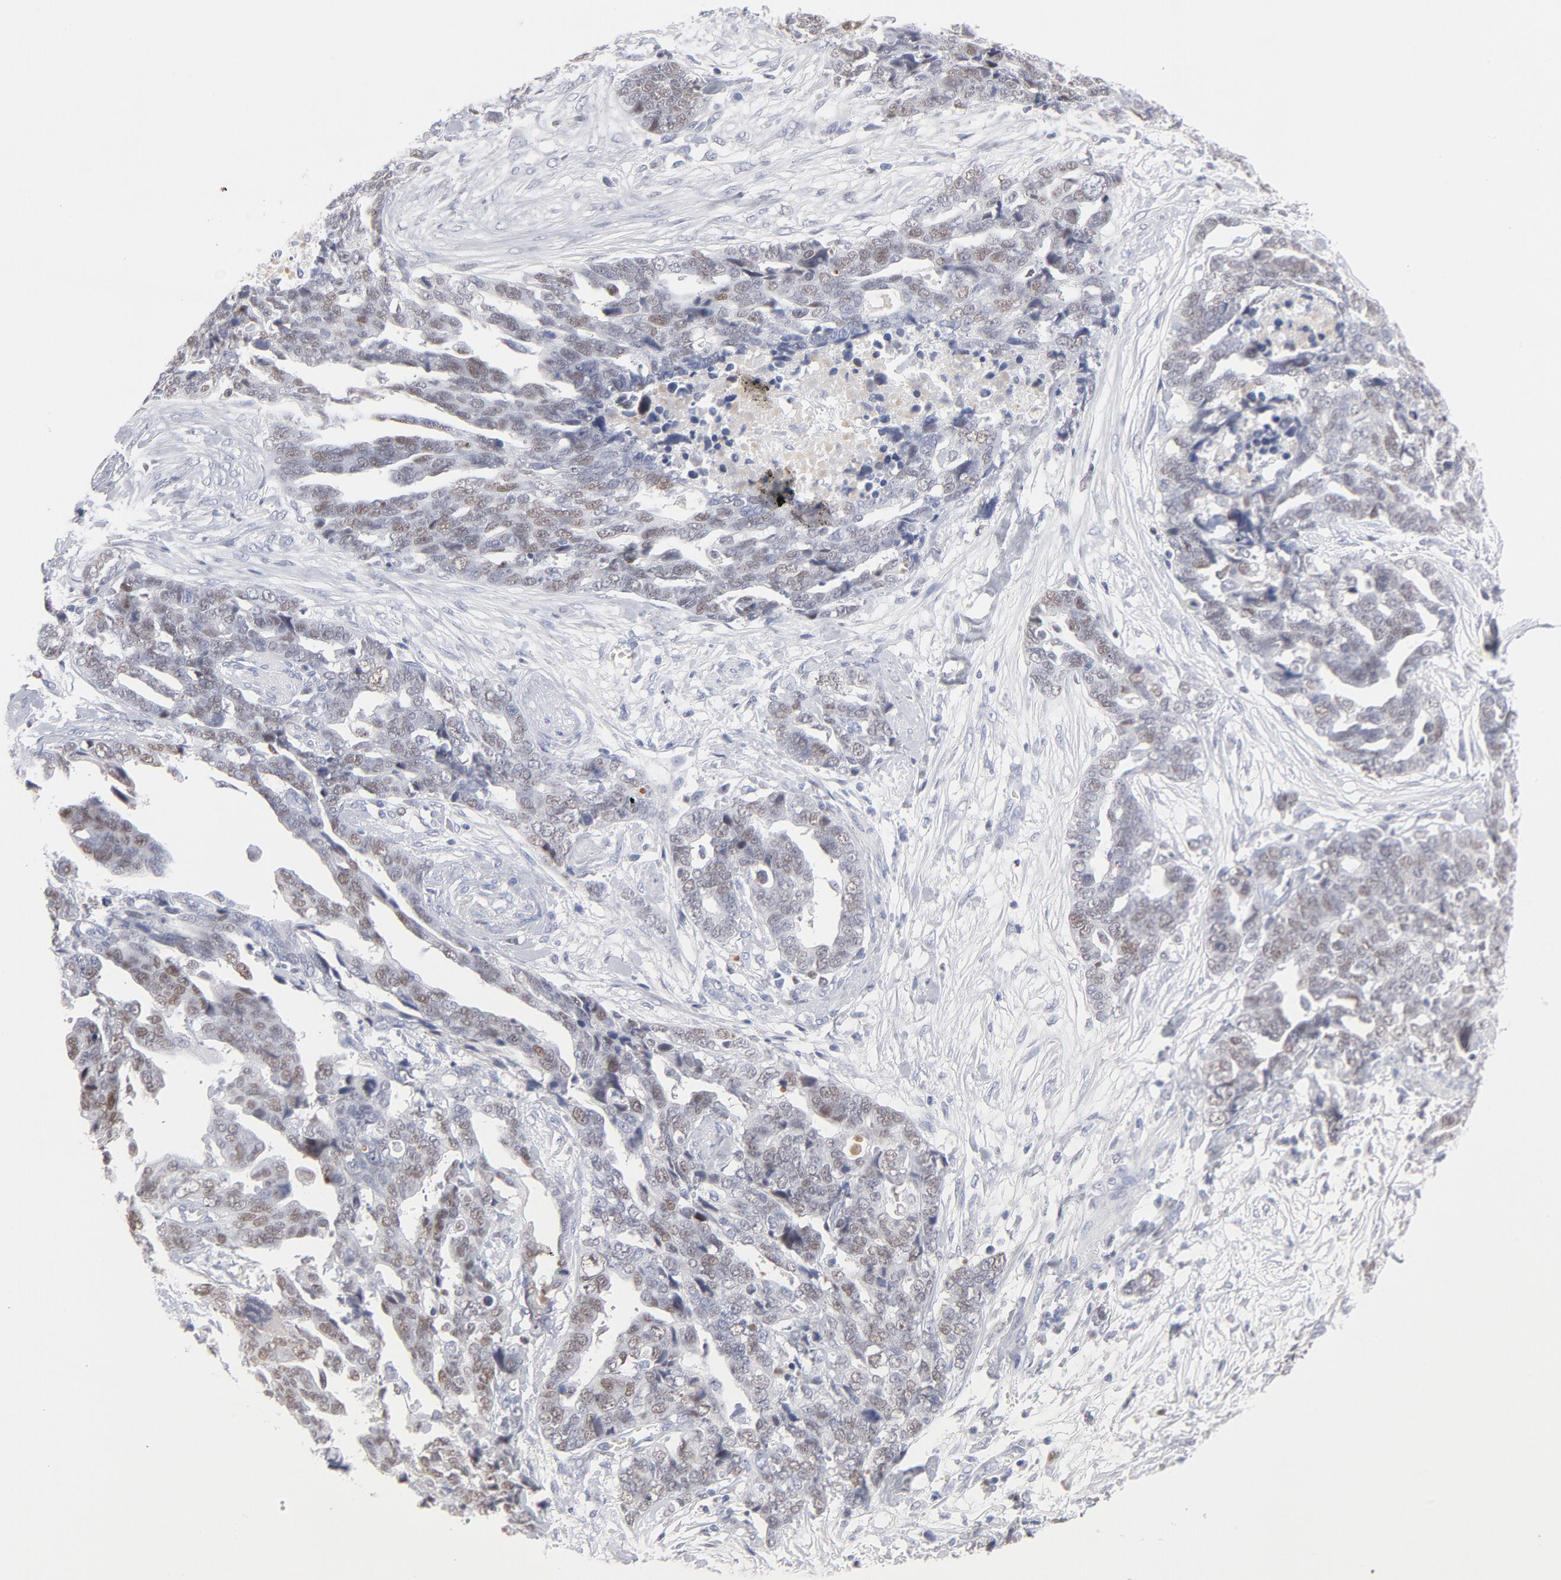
{"staining": {"intensity": "weak", "quantity": ">75%", "location": "nuclear"}, "tissue": "ovarian cancer", "cell_type": "Tumor cells", "image_type": "cancer", "snomed": [{"axis": "morphology", "description": "Normal tissue, NOS"}, {"axis": "morphology", "description": "Cystadenocarcinoma, serous, NOS"}, {"axis": "topography", "description": "Fallopian tube"}, {"axis": "topography", "description": "Ovary"}], "caption": "This is an image of IHC staining of serous cystadenocarcinoma (ovarian), which shows weak expression in the nuclear of tumor cells.", "gene": "MCM7", "patient": {"sex": "female", "age": 56}}